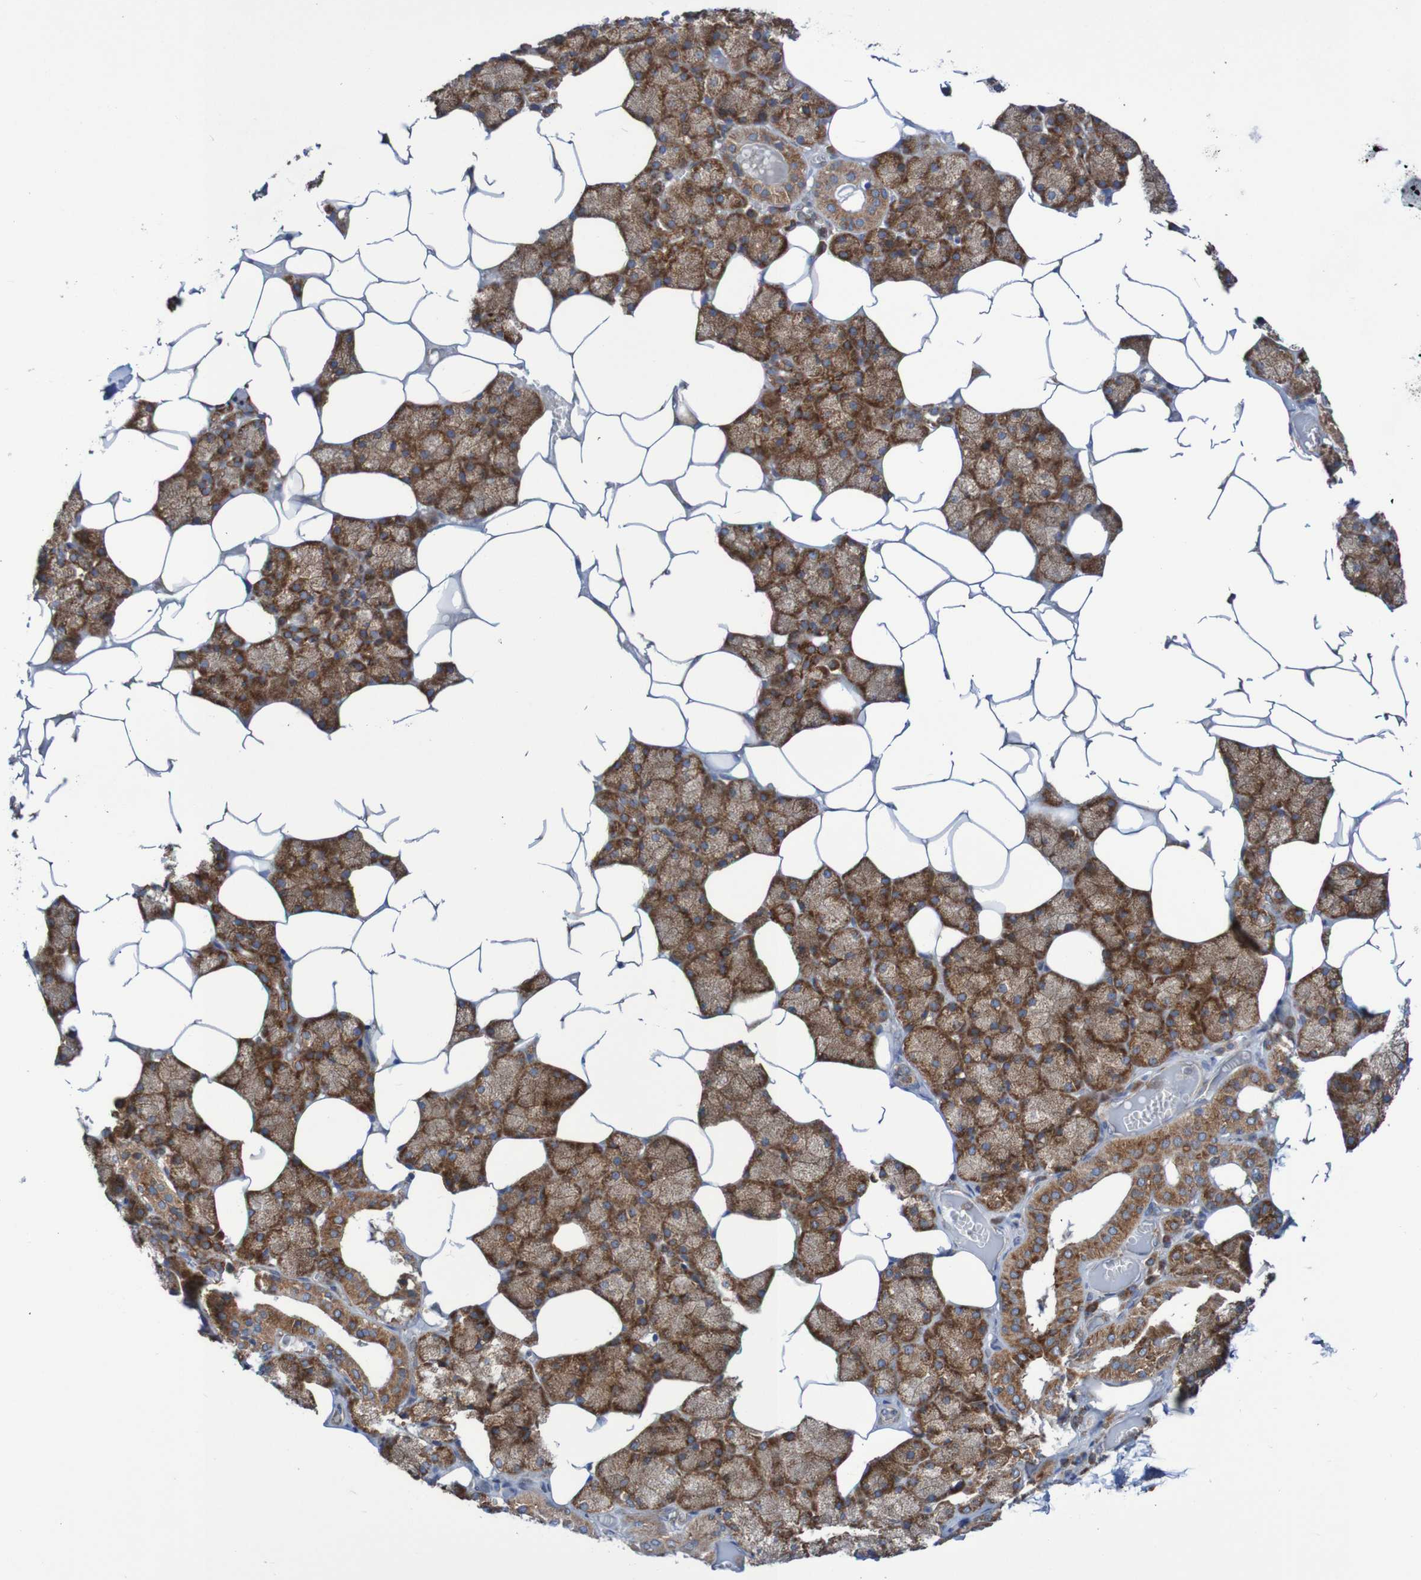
{"staining": {"intensity": "strong", "quantity": ">75%", "location": "cytoplasmic/membranous"}, "tissue": "salivary gland", "cell_type": "Glandular cells", "image_type": "normal", "snomed": [{"axis": "morphology", "description": "Normal tissue, NOS"}, {"axis": "topography", "description": "Salivary gland"}], "caption": "A high-resolution photomicrograph shows immunohistochemistry (IHC) staining of unremarkable salivary gland, which demonstrates strong cytoplasmic/membranous positivity in approximately >75% of glandular cells. (Stains: DAB (3,3'-diaminobenzidine) in brown, nuclei in blue, Microscopy: brightfield microscopy at high magnification).", "gene": "FXR2", "patient": {"sex": "male", "age": 62}}